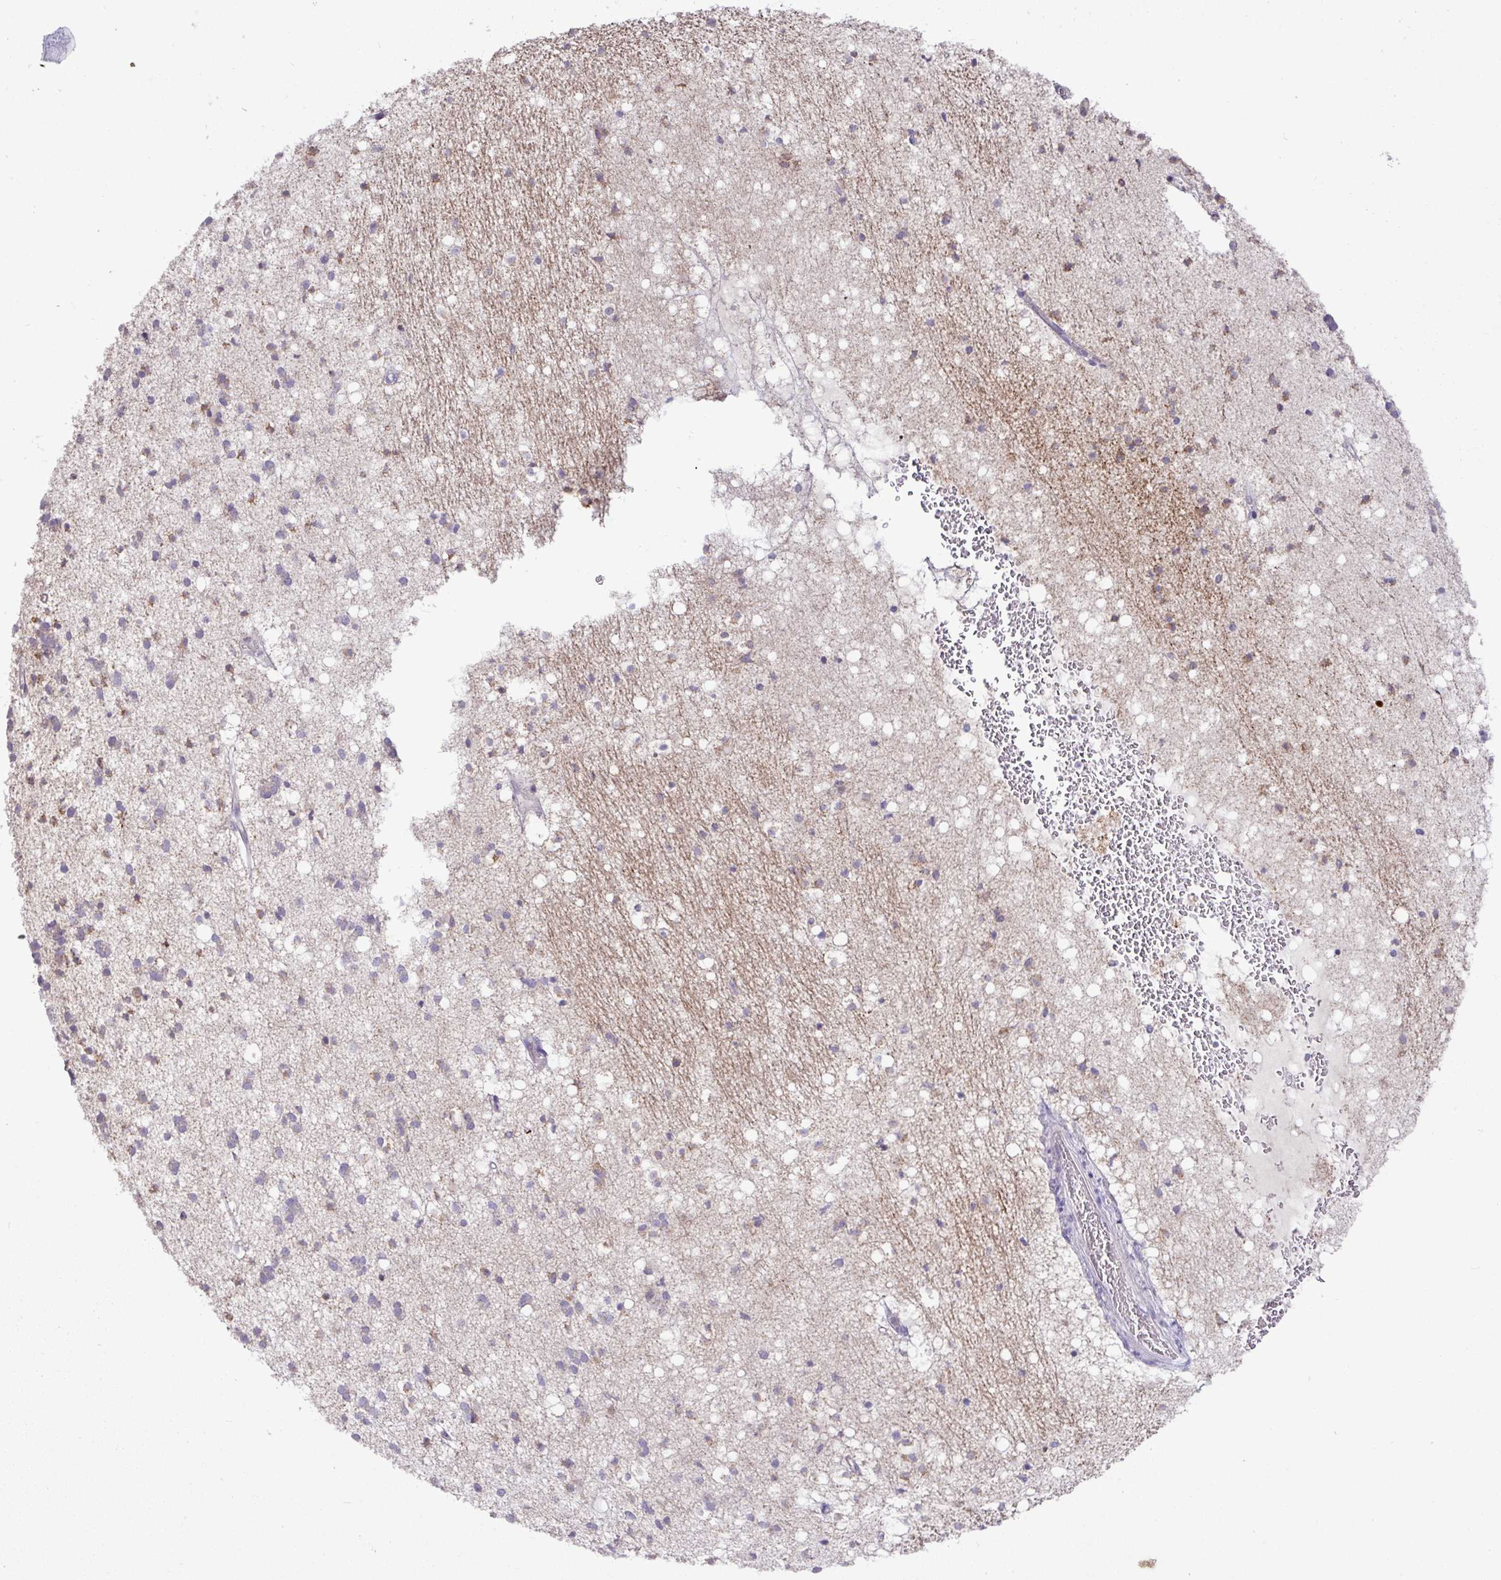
{"staining": {"intensity": "moderate", "quantity": "<25%", "location": "cytoplasmic/membranous"}, "tissue": "caudate", "cell_type": "Glial cells", "image_type": "normal", "snomed": [{"axis": "morphology", "description": "Normal tissue, NOS"}, {"axis": "topography", "description": "Lateral ventricle wall"}], "caption": "Caudate stained with immunohistochemistry reveals moderate cytoplasmic/membranous staining in about <25% of glial cells. The staining was performed using DAB (3,3'-diaminobenzidine), with brown indicating positive protein expression. Nuclei are stained blue with hematoxylin.", "gene": "TRAPPC1", "patient": {"sex": "male", "age": 37}}